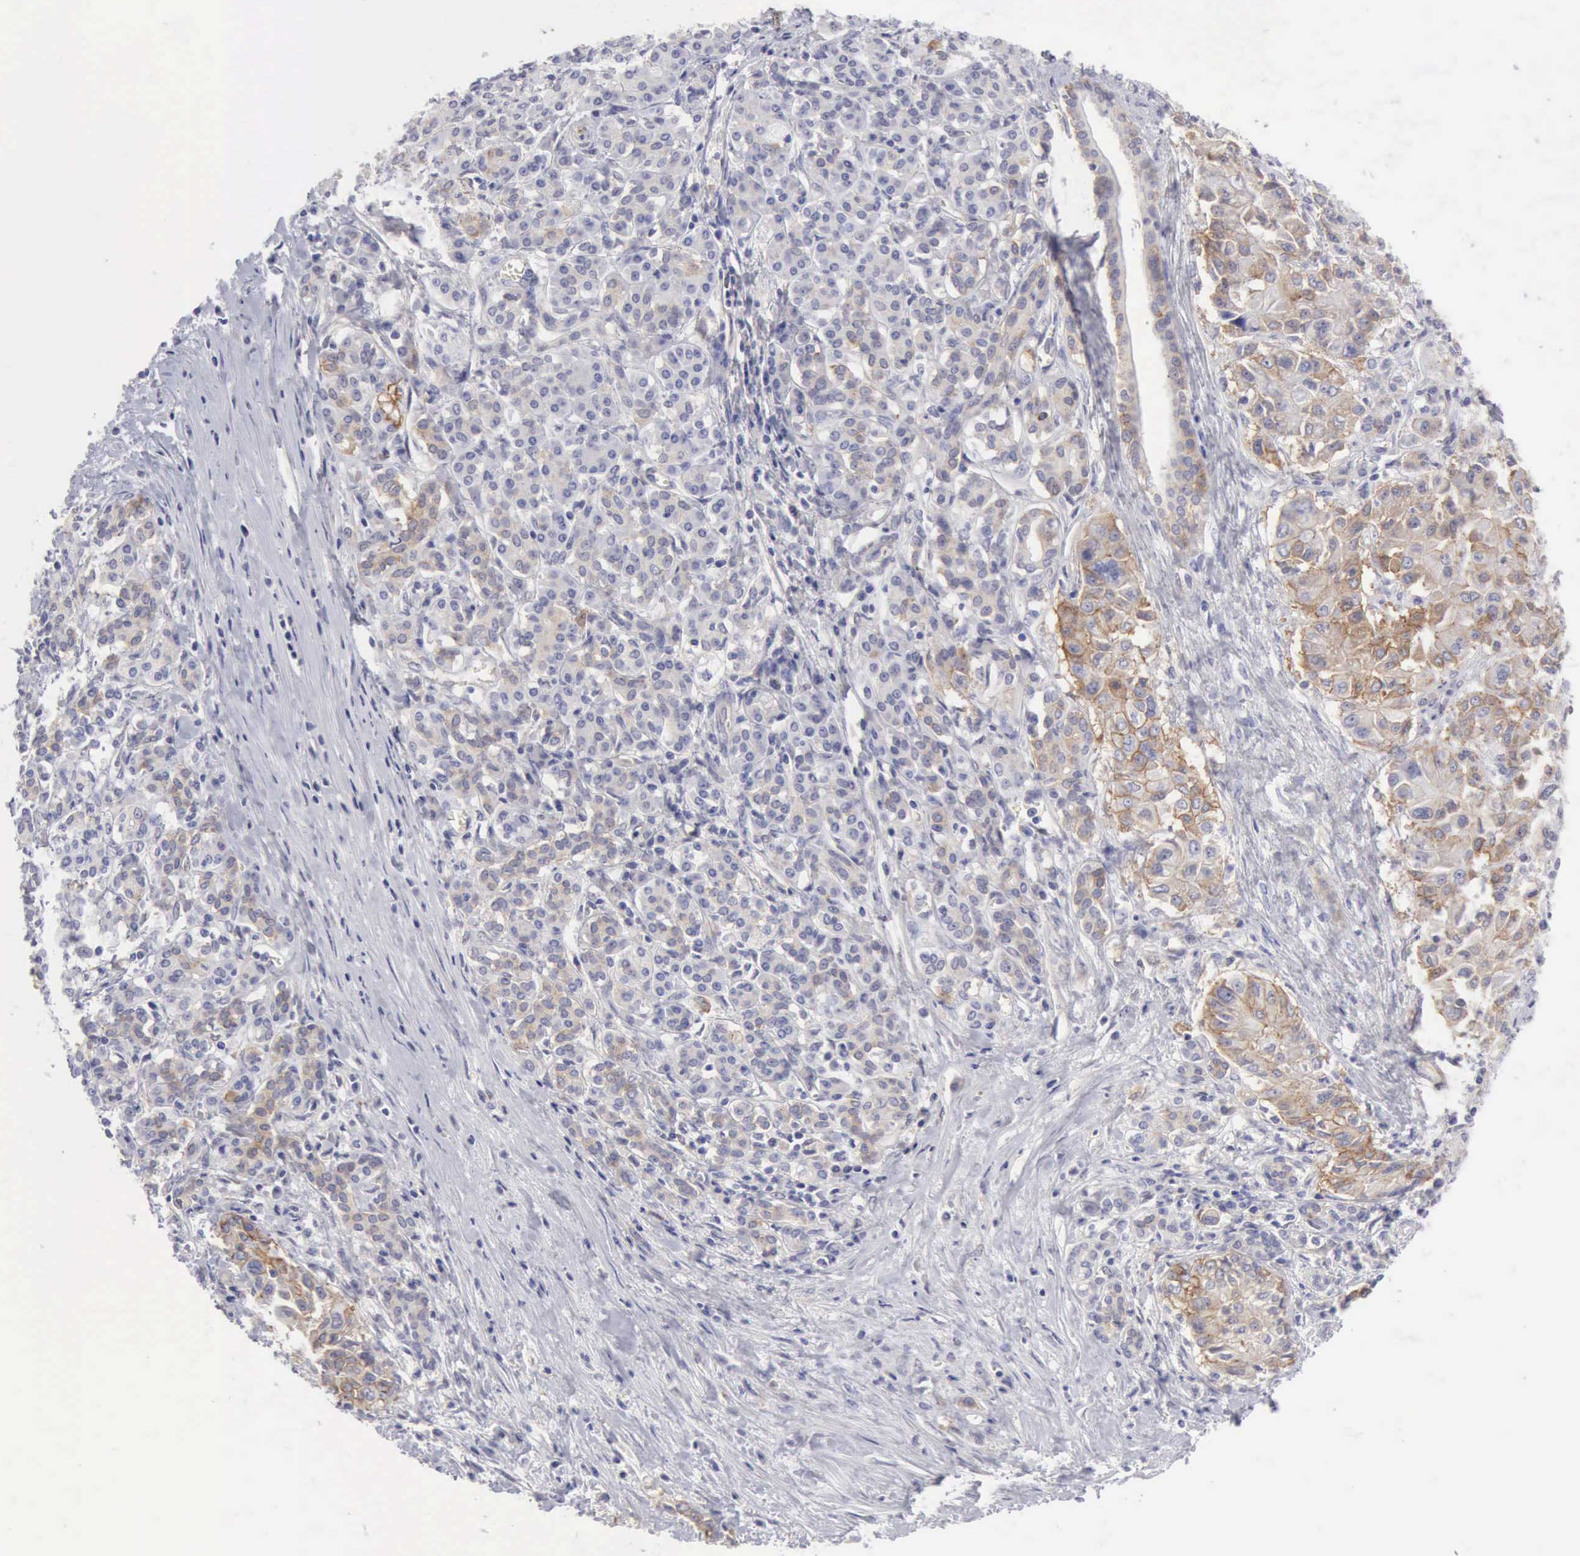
{"staining": {"intensity": "moderate", "quantity": "25%-75%", "location": "cytoplasmic/membranous"}, "tissue": "pancreatic cancer", "cell_type": "Tumor cells", "image_type": "cancer", "snomed": [{"axis": "morphology", "description": "Adenocarcinoma, NOS"}, {"axis": "topography", "description": "Pancreas"}], "caption": "This histopathology image displays pancreatic adenocarcinoma stained with immunohistochemistry (IHC) to label a protein in brown. The cytoplasmic/membranous of tumor cells show moderate positivity for the protein. Nuclei are counter-stained blue.", "gene": "TFRC", "patient": {"sex": "female", "age": 52}}